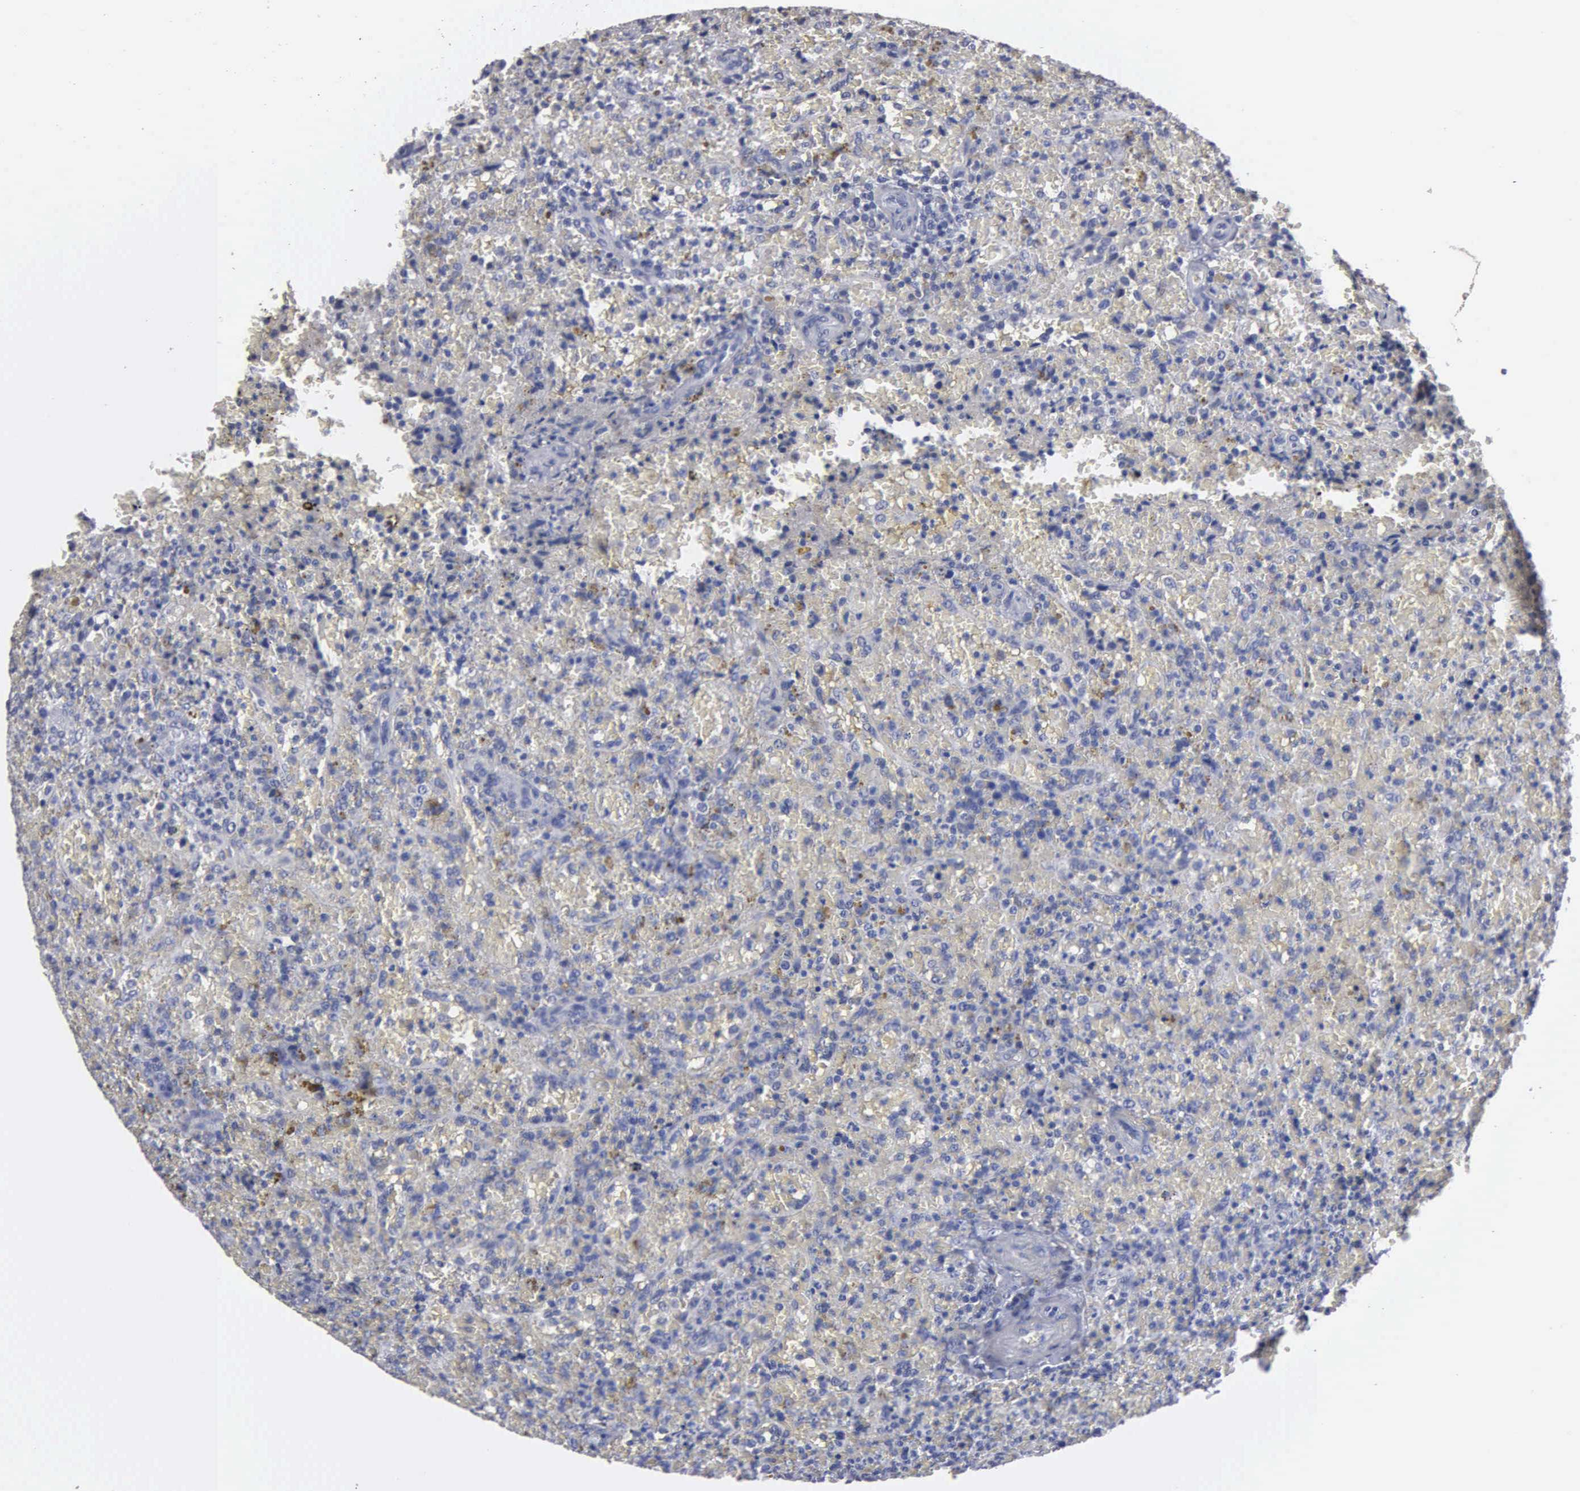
{"staining": {"intensity": "negative", "quantity": "none", "location": "none"}, "tissue": "lymphoma", "cell_type": "Tumor cells", "image_type": "cancer", "snomed": [{"axis": "morphology", "description": "Malignant lymphoma, non-Hodgkin's type, High grade"}, {"axis": "topography", "description": "Spleen"}, {"axis": "topography", "description": "Lymph node"}], "caption": "This histopathology image is of high-grade malignant lymphoma, non-Hodgkin's type stained with IHC to label a protein in brown with the nuclei are counter-stained blue. There is no expression in tumor cells.", "gene": "UPB1", "patient": {"sex": "female", "age": 70}}